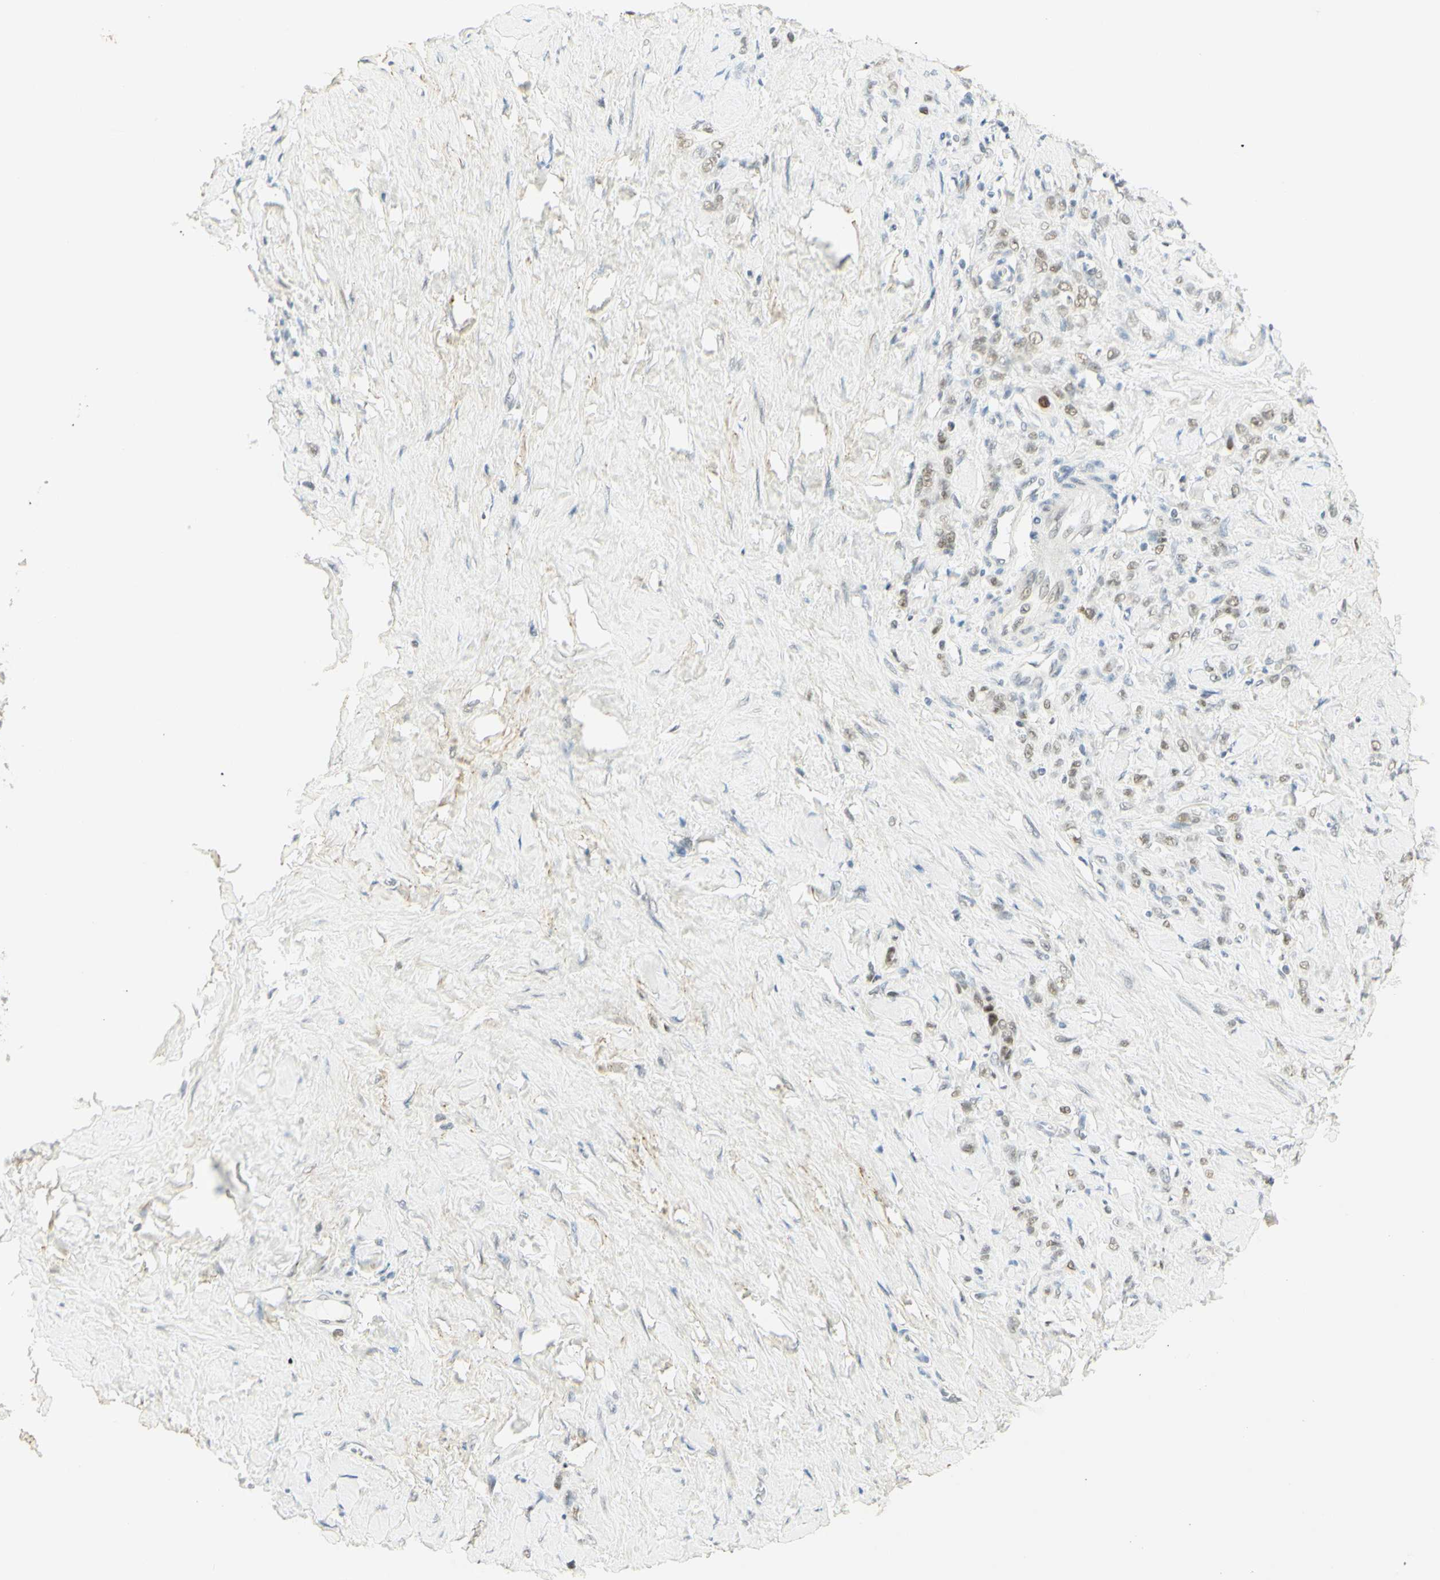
{"staining": {"intensity": "weak", "quantity": ">75%", "location": "nuclear"}, "tissue": "stomach cancer", "cell_type": "Tumor cells", "image_type": "cancer", "snomed": [{"axis": "morphology", "description": "Adenocarcinoma, NOS"}, {"axis": "topography", "description": "Stomach"}], "caption": "Weak nuclear staining for a protein is present in about >75% of tumor cells of stomach adenocarcinoma using immunohistochemistry.", "gene": "PMS2", "patient": {"sex": "male", "age": 82}}